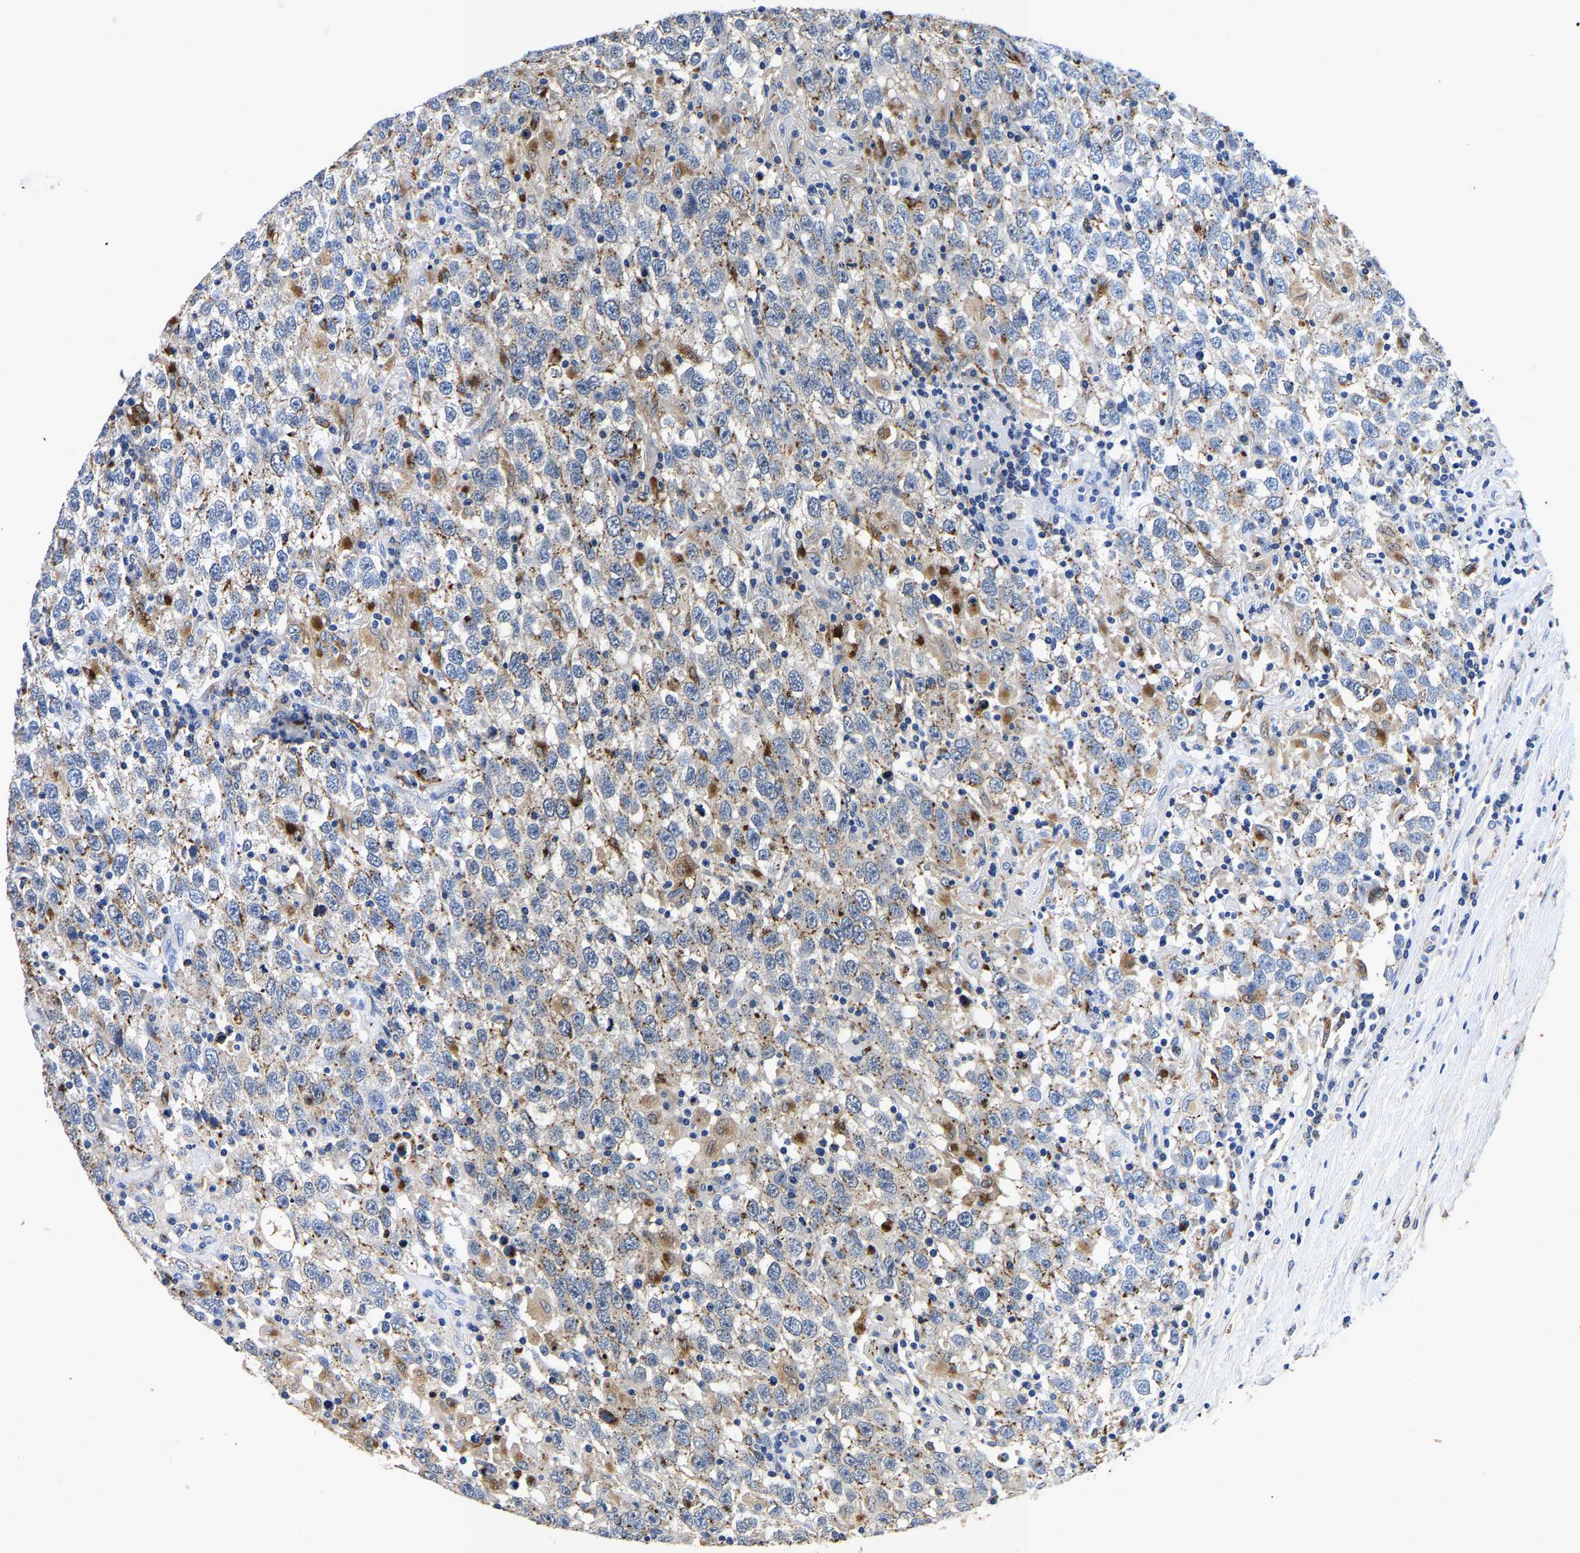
{"staining": {"intensity": "negative", "quantity": "none", "location": "none"}, "tissue": "testis cancer", "cell_type": "Tumor cells", "image_type": "cancer", "snomed": [{"axis": "morphology", "description": "Seminoma, NOS"}, {"axis": "topography", "description": "Testis"}], "caption": "Tumor cells are negative for brown protein staining in seminoma (testis). (Stains: DAB IHC with hematoxylin counter stain, Microscopy: brightfield microscopy at high magnification).", "gene": "GRN", "patient": {"sex": "male", "age": 41}}